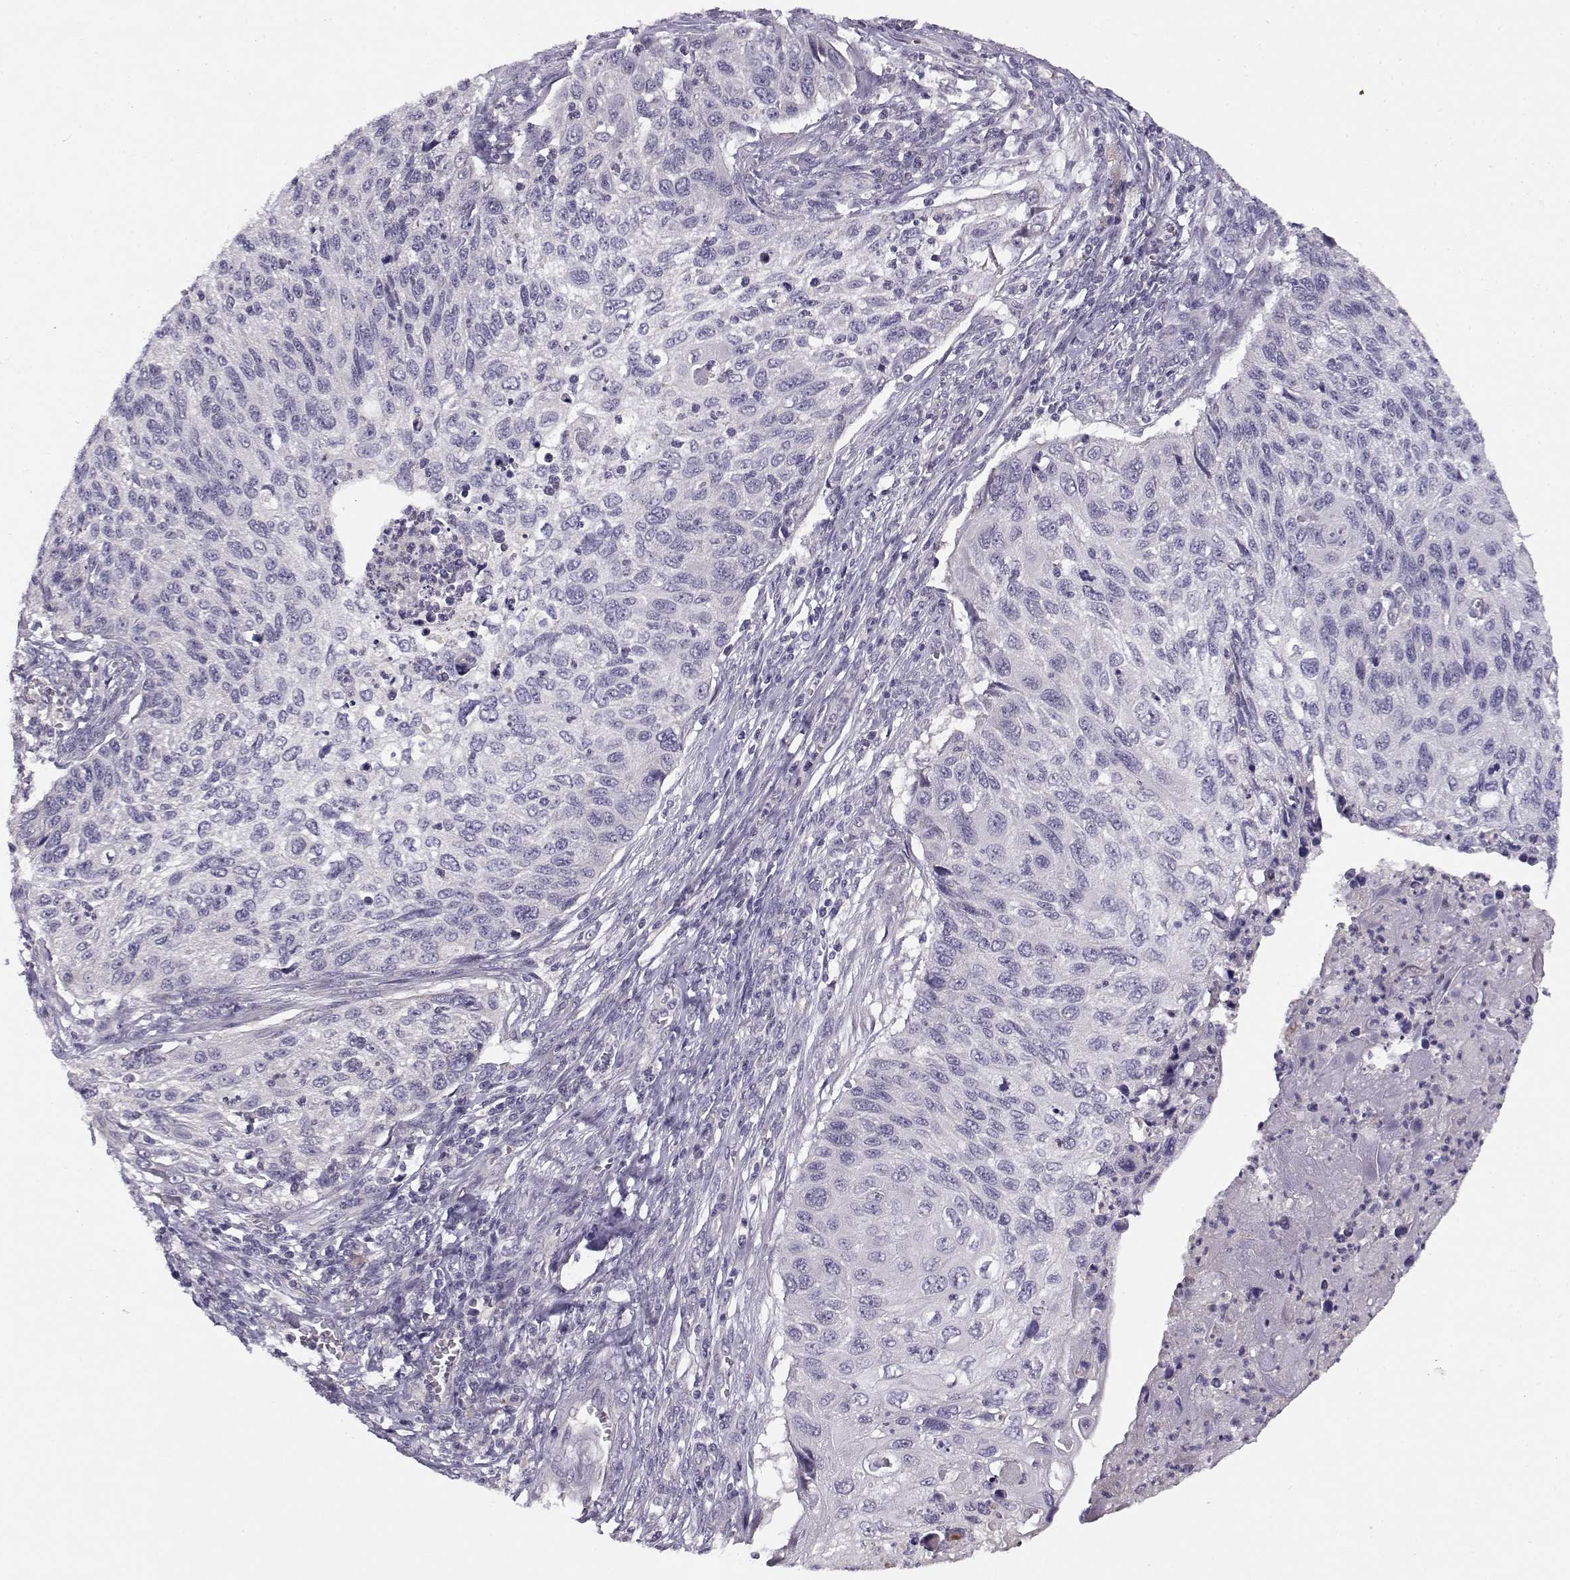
{"staining": {"intensity": "negative", "quantity": "none", "location": "none"}, "tissue": "cervical cancer", "cell_type": "Tumor cells", "image_type": "cancer", "snomed": [{"axis": "morphology", "description": "Squamous cell carcinoma, NOS"}, {"axis": "topography", "description": "Cervix"}], "caption": "This image is of cervical cancer stained with immunohistochemistry (IHC) to label a protein in brown with the nuclei are counter-stained blue. There is no staining in tumor cells.", "gene": "TMEM145", "patient": {"sex": "female", "age": 70}}